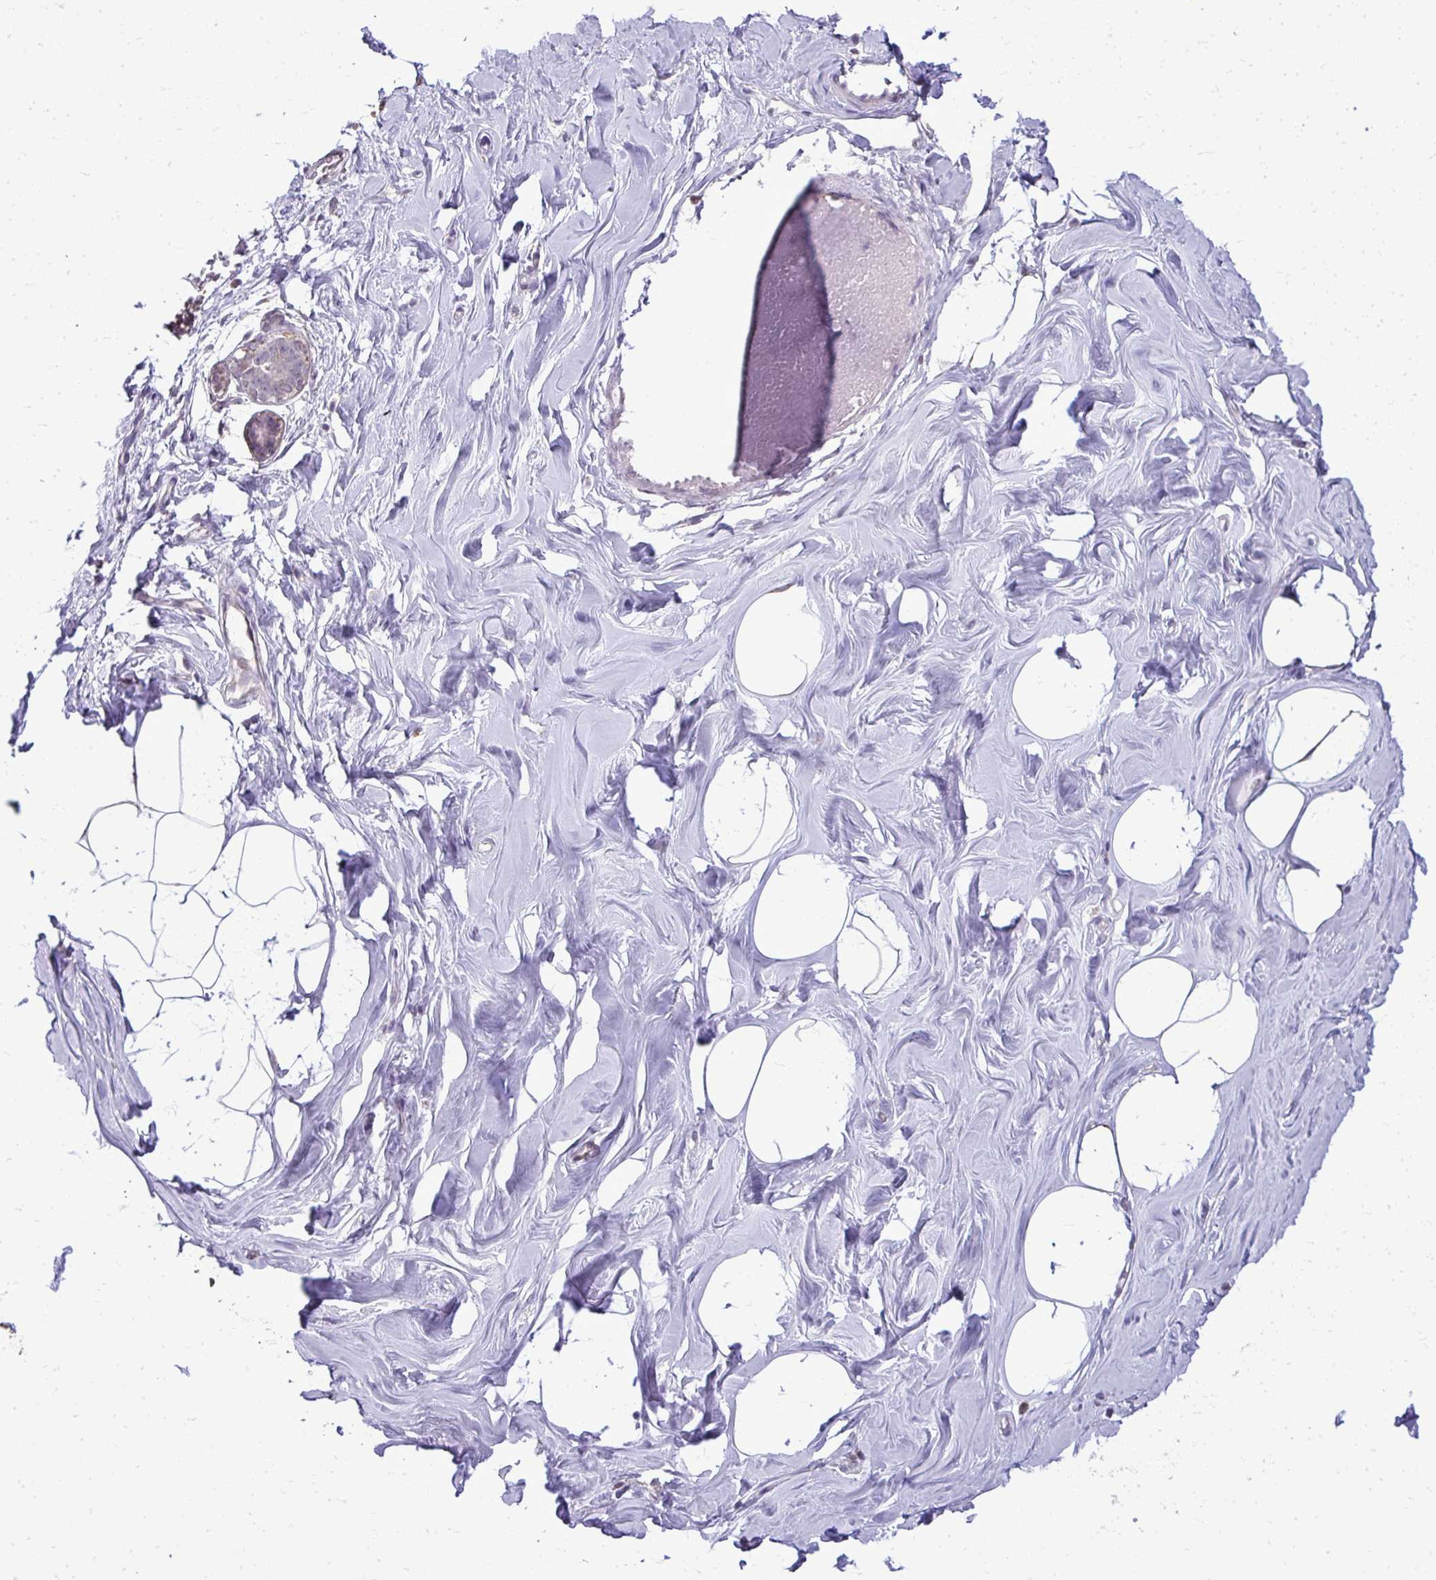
{"staining": {"intensity": "negative", "quantity": "none", "location": "none"}, "tissue": "breast", "cell_type": "Adipocytes", "image_type": "normal", "snomed": [{"axis": "morphology", "description": "Normal tissue, NOS"}, {"axis": "topography", "description": "Breast"}], "caption": "Immunohistochemical staining of unremarkable human breast shows no significant positivity in adipocytes.", "gene": "NPPA", "patient": {"sex": "female", "age": 27}}